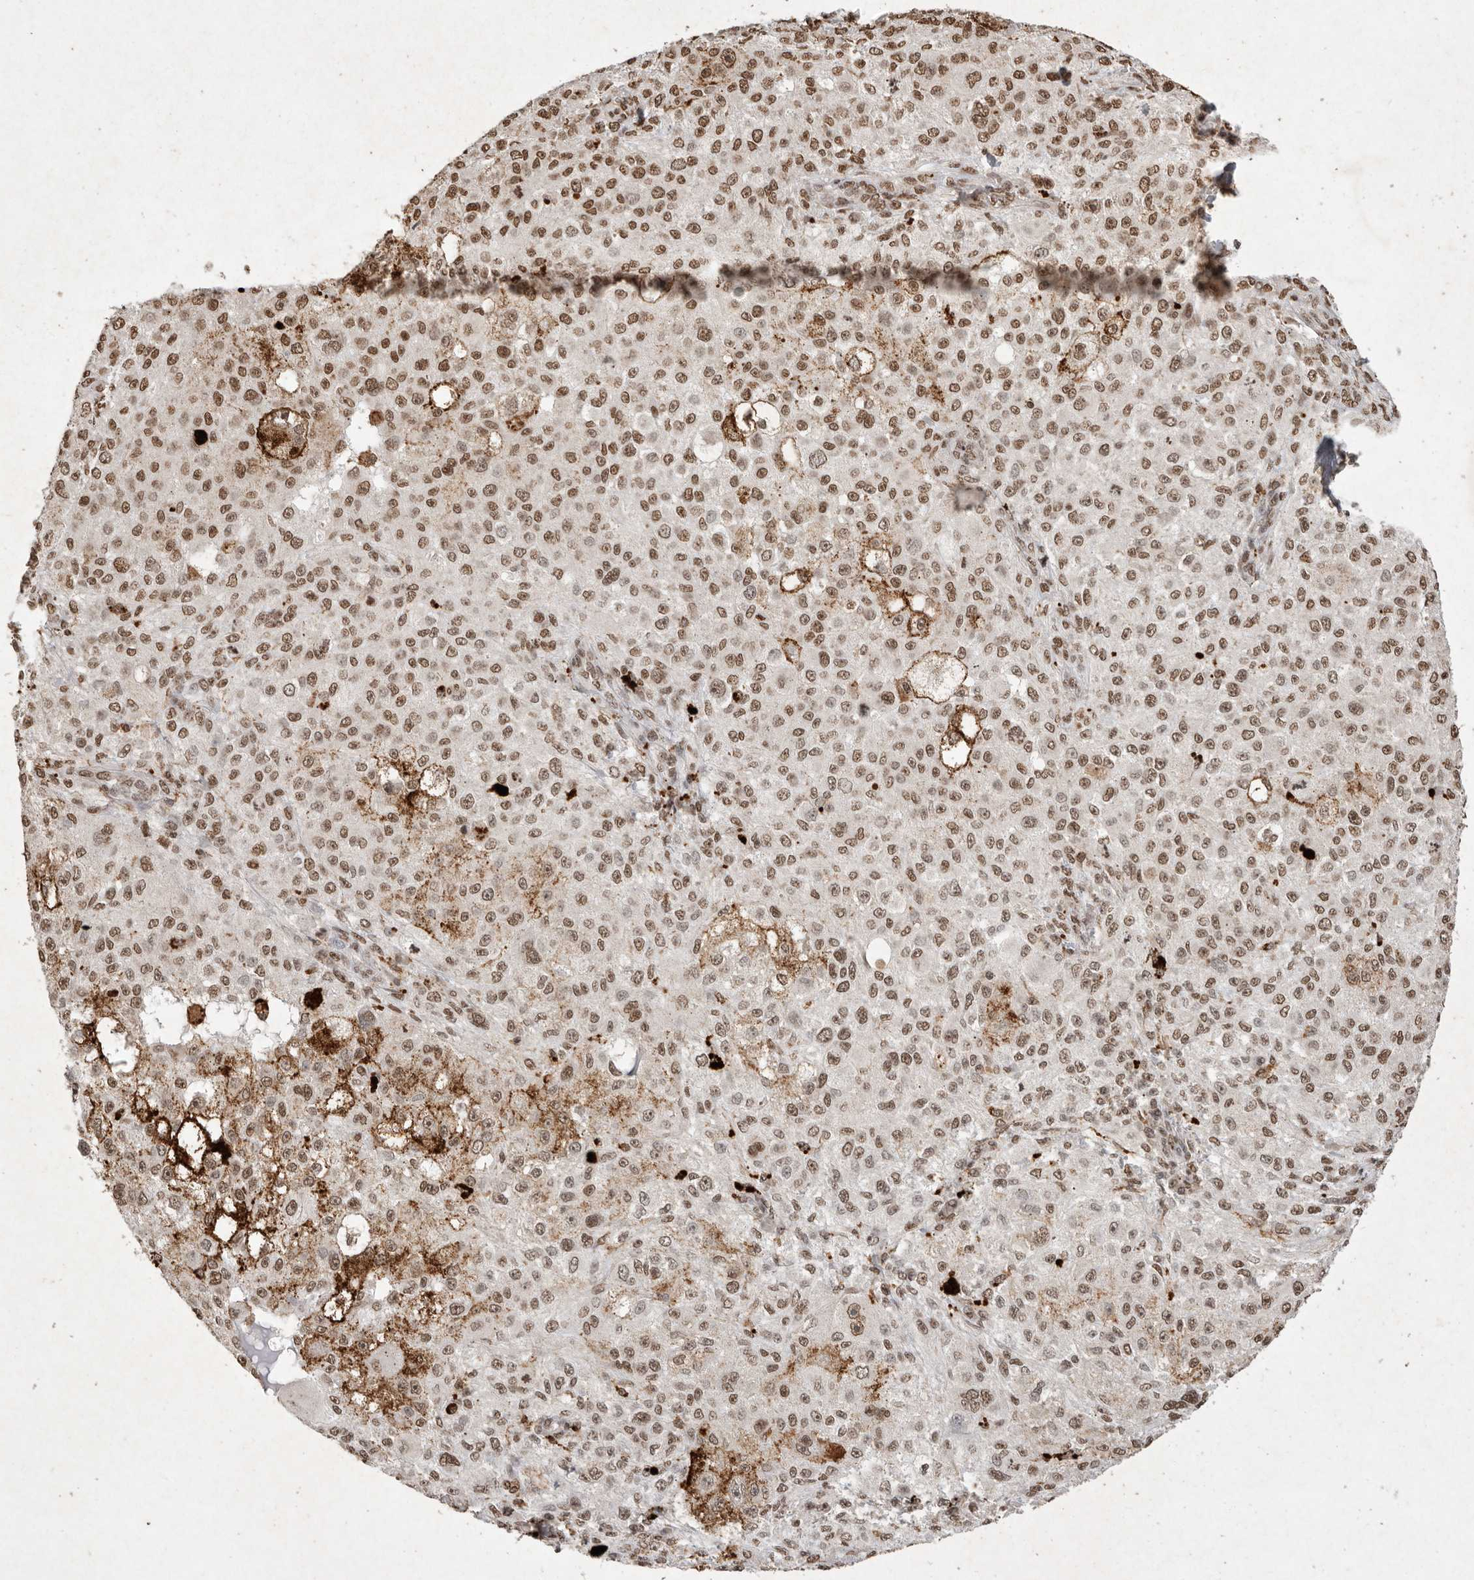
{"staining": {"intensity": "moderate", "quantity": ">75%", "location": "nuclear"}, "tissue": "melanoma", "cell_type": "Tumor cells", "image_type": "cancer", "snomed": [{"axis": "morphology", "description": "Necrosis, NOS"}, {"axis": "morphology", "description": "Malignant melanoma, NOS"}, {"axis": "topography", "description": "Skin"}], "caption": "A high-resolution photomicrograph shows immunohistochemistry staining of melanoma, which reveals moderate nuclear positivity in approximately >75% of tumor cells. Nuclei are stained in blue.", "gene": "NKX3-2", "patient": {"sex": "female", "age": 87}}